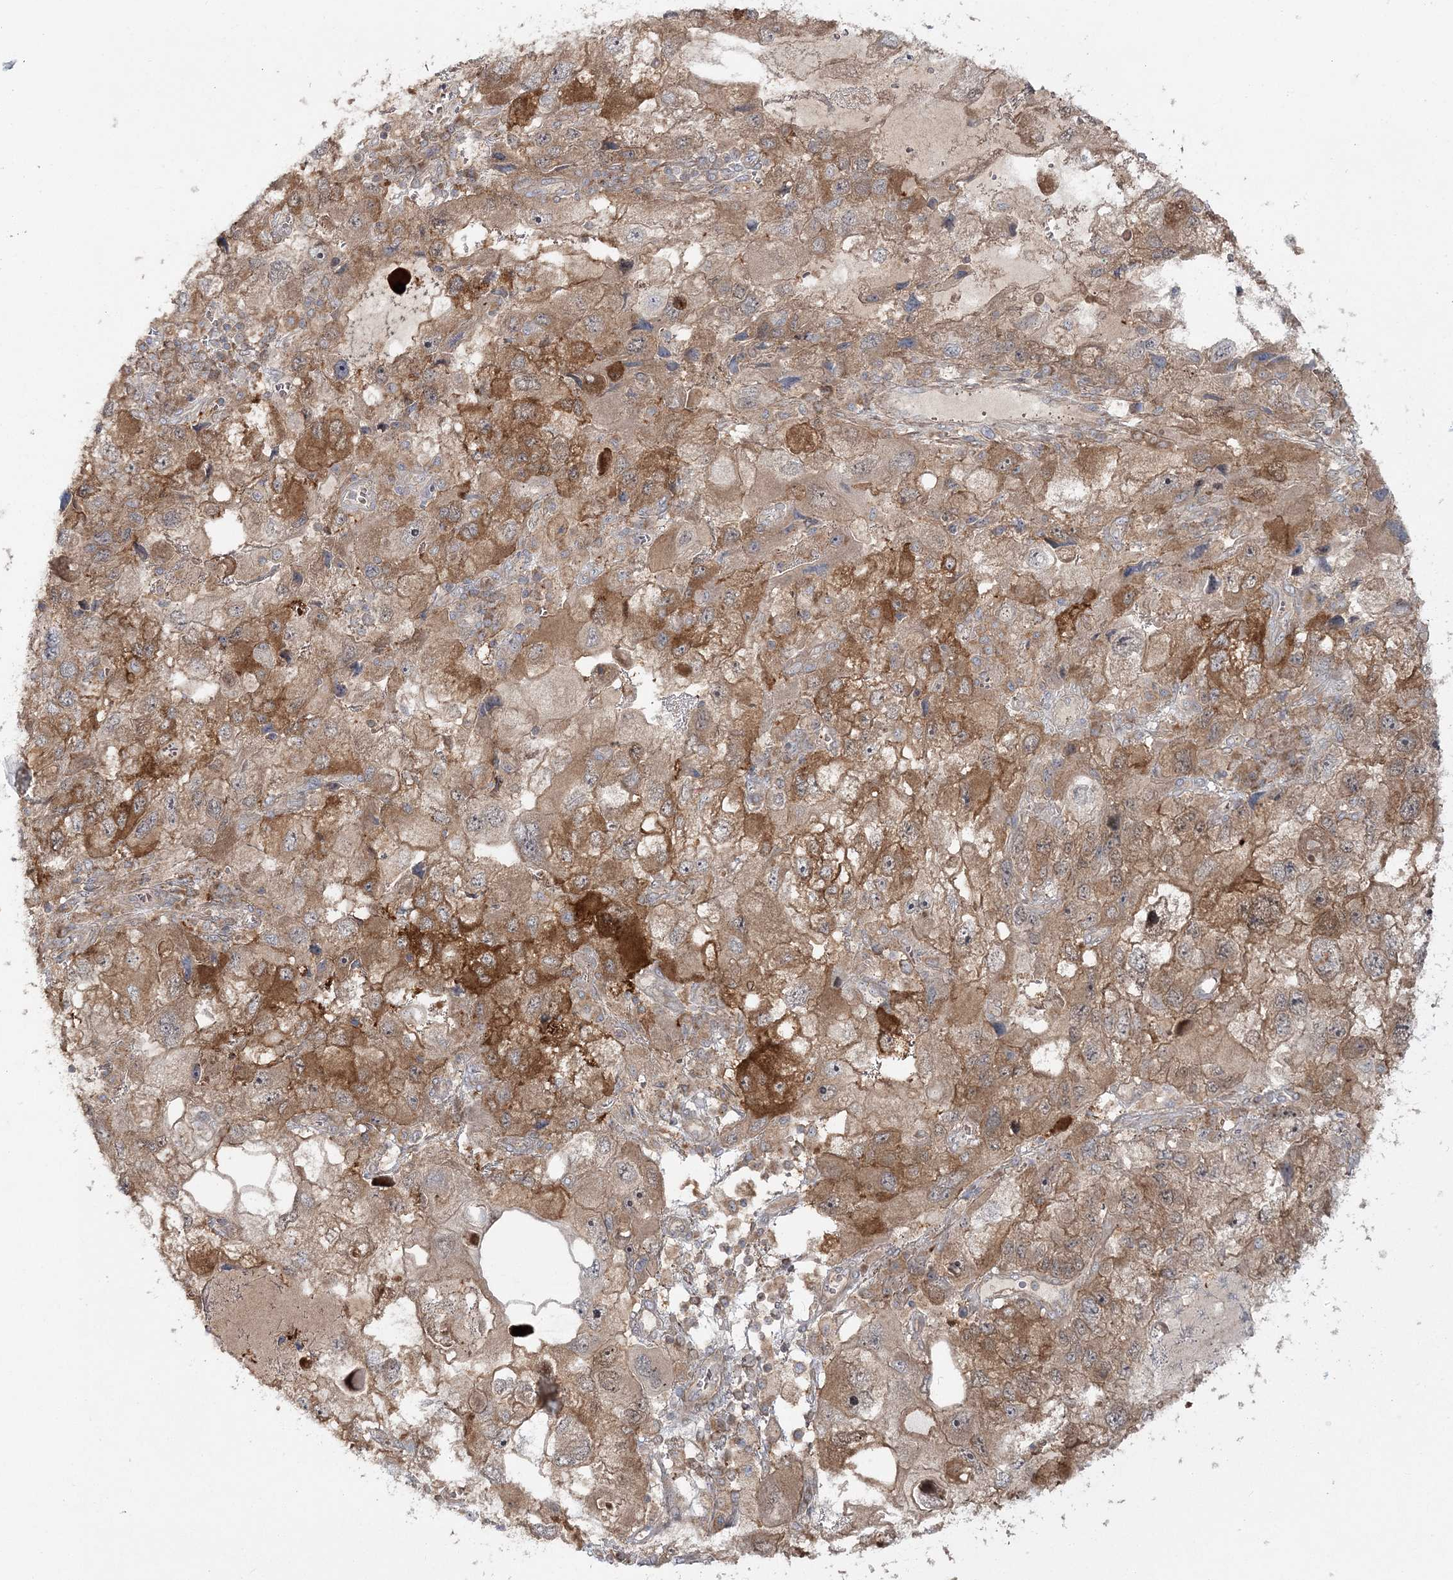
{"staining": {"intensity": "moderate", "quantity": ">75%", "location": "cytoplasmic/membranous"}, "tissue": "endometrial cancer", "cell_type": "Tumor cells", "image_type": "cancer", "snomed": [{"axis": "morphology", "description": "Adenocarcinoma, NOS"}, {"axis": "topography", "description": "Endometrium"}], "caption": "Immunohistochemical staining of adenocarcinoma (endometrial) exhibits medium levels of moderate cytoplasmic/membranous protein positivity in approximately >75% of tumor cells.", "gene": "MOCS2", "patient": {"sex": "female", "age": 49}}